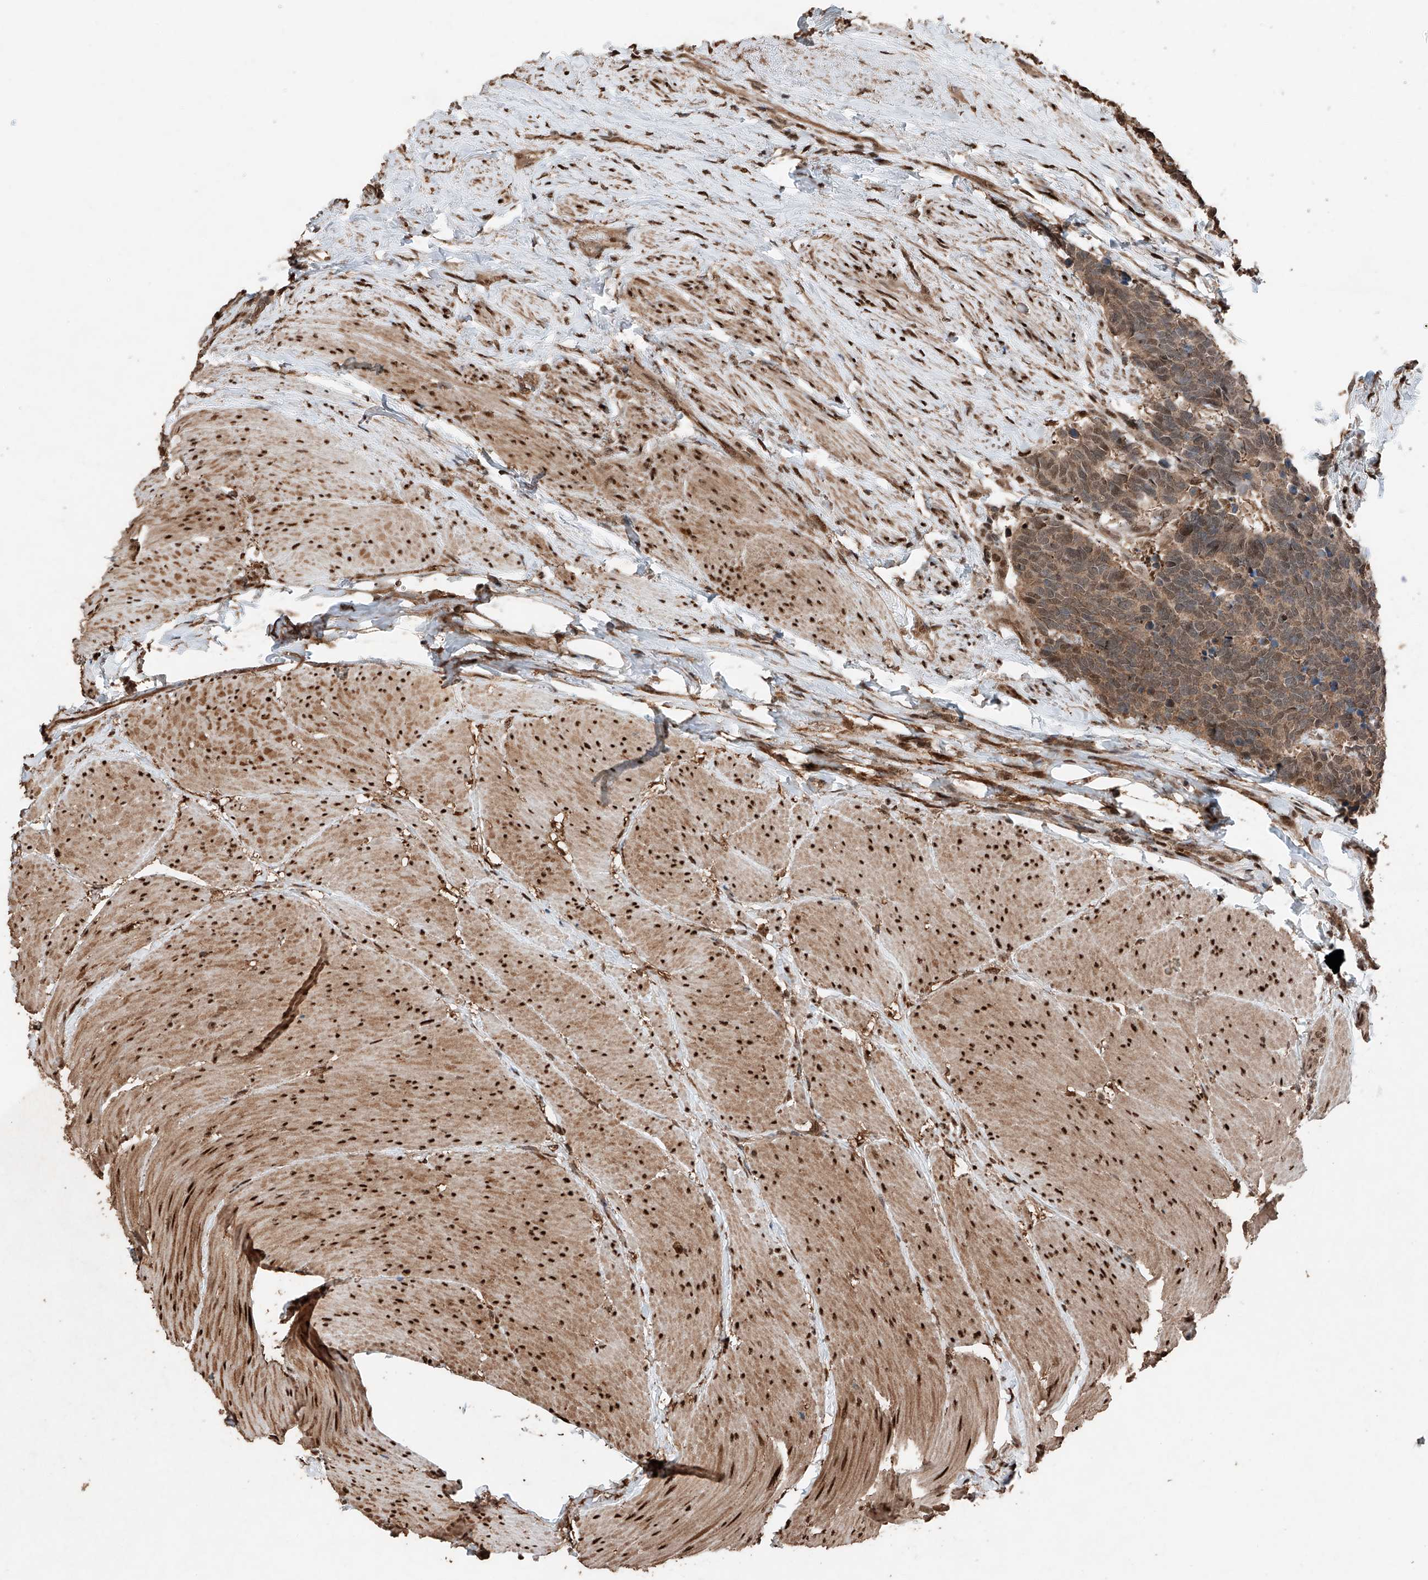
{"staining": {"intensity": "moderate", "quantity": ">75%", "location": "cytoplasmic/membranous,nuclear"}, "tissue": "carcinoid", "cell_type": "Tumor cells", "image_type": "cancer", "snomed": [{"axis": "morphology", "description": "Carcinoma, NOS"}, {"axis": "morphology", "description": "Carcinoid, malignant, NOS"}, {"axis": "topography", "description": "Urinary bladder"}], "caption": "This histopathology image displays immunohistochemistry staining of human carcinoid, with medium moderate cytoplasmic/membranous and nuclear positivity in approximately >75% of tumor cells.", "gene": "RMND1", "patient": {"sex": "male", "age": 57}}